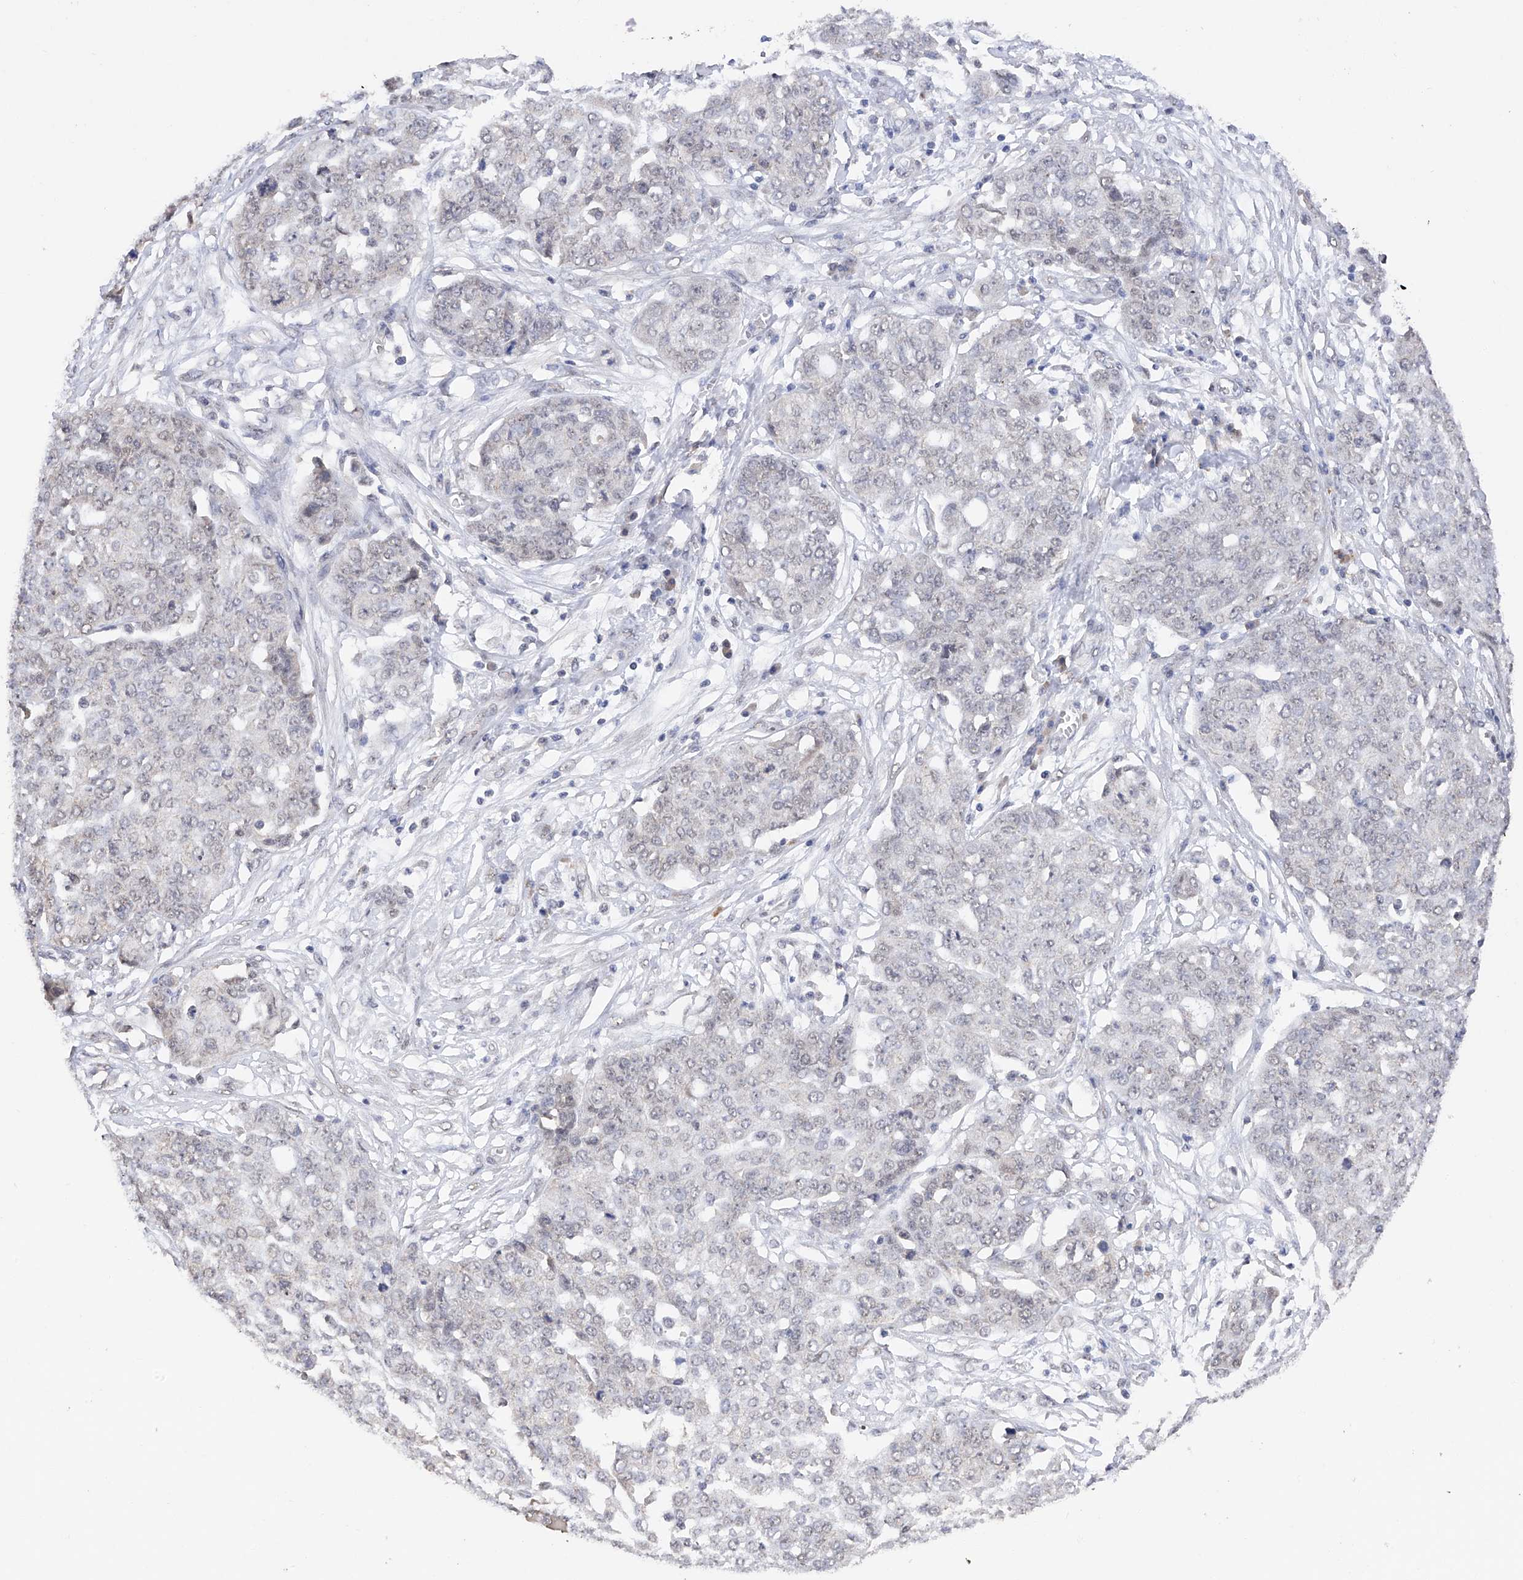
{"staining": {"intensity": "negative", "quantity": "none", "location": "none"}, "tissue": "ovarian cancer", "cell_type": "Tumor cells", "image_type": "cancer", "snomed": [{"axis": "morphology", "description": "Cystadenocarcinoma, serous, NOS"}, {"axis": "topography", "description": "Soft tissue"}, {"axis": "topography", "description": "Ovary"}], "caption": "There is no significant staining in tumor cells of ovarian cancer (serous cystadenocarcinoma).", "gene": "DMAP1", "patient": {"sex": "female", "age": 57}}